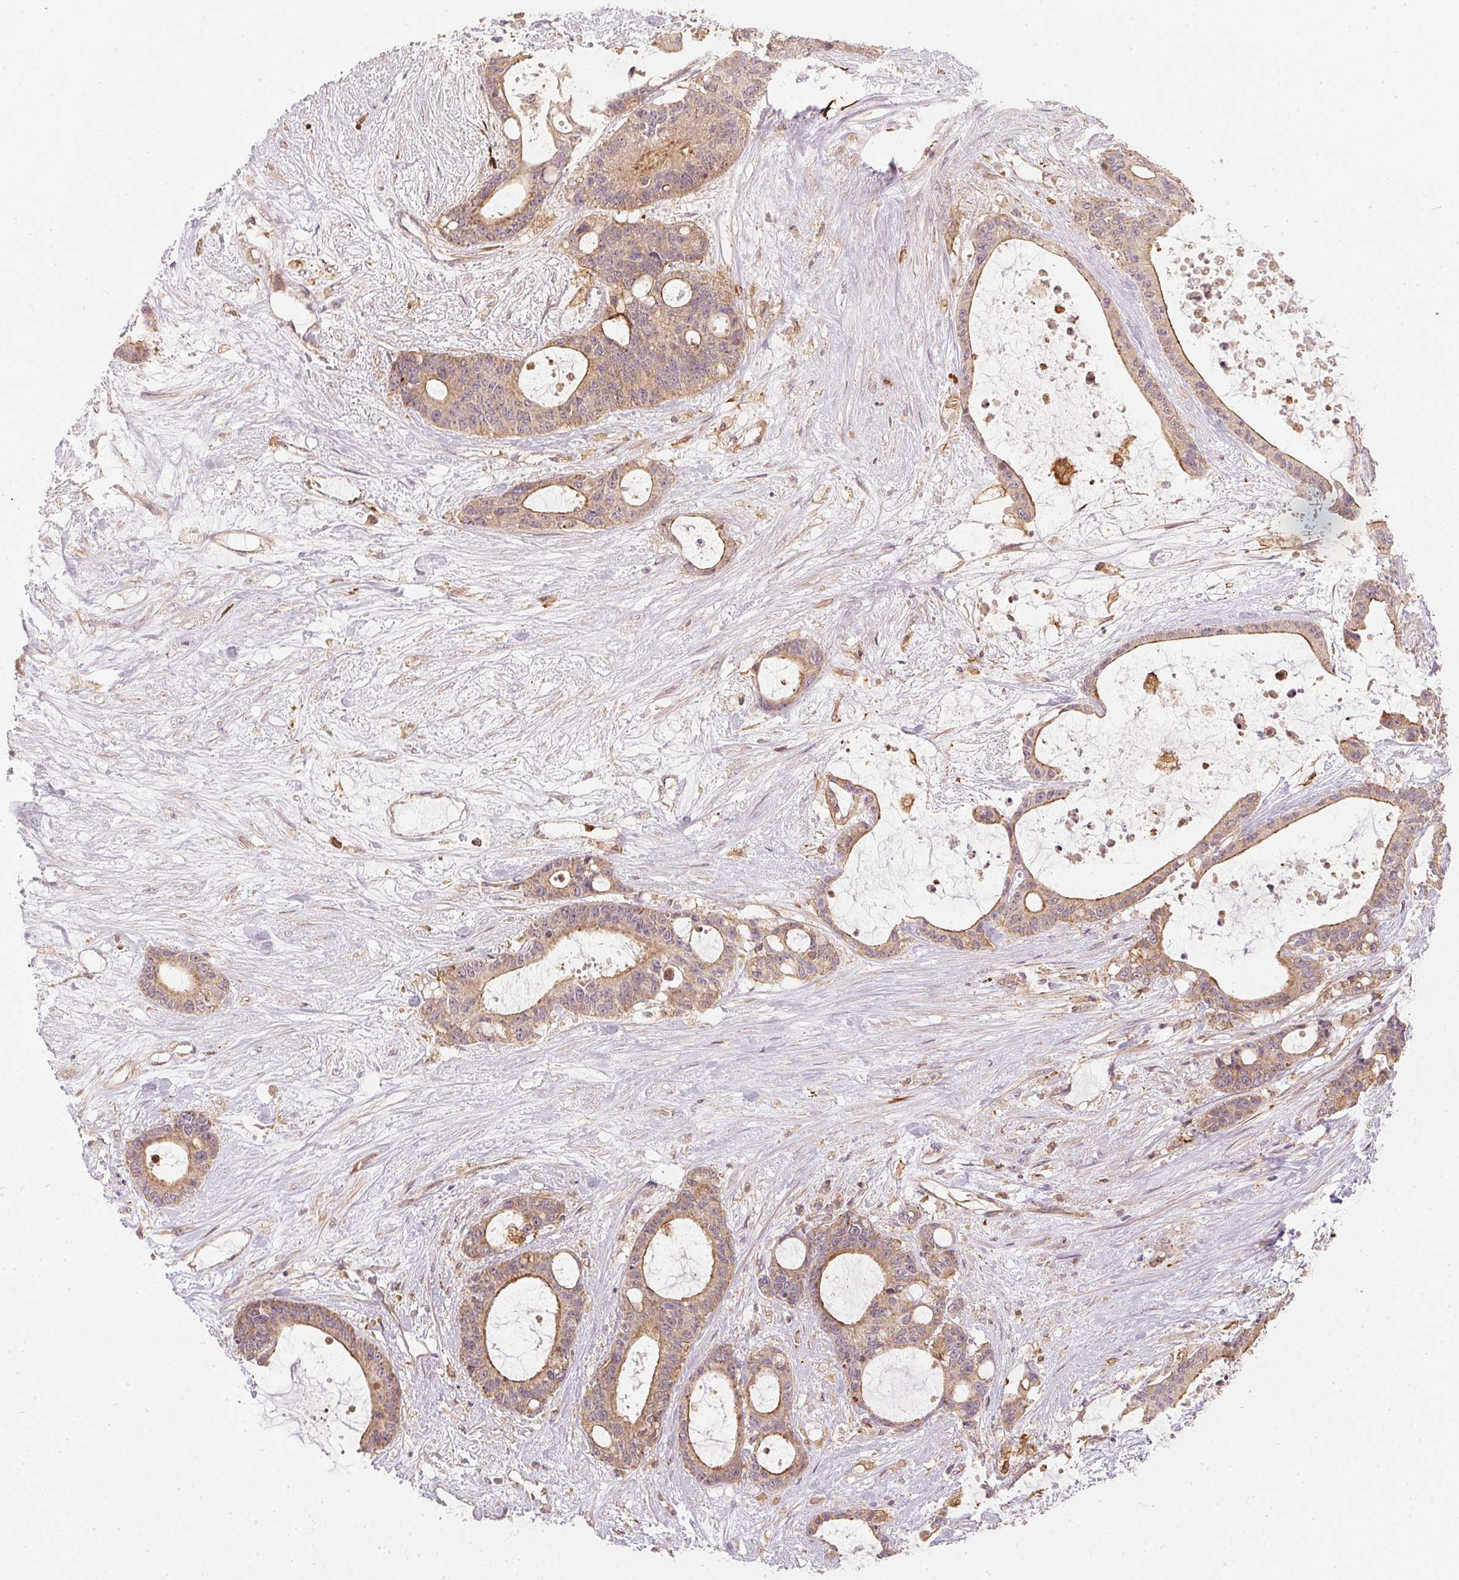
{"staining": {"intensity": "weak", "quantity": ">75%", "location": "cytoplasmic/membranous"}, "tissue": "liver cancer", "cell_type": "Tumor cells", "image_type": "cancer", "snomed": [{"axis": "morphology", "description": "Normal tissue, NOS"}, {"axis": "morphology", "description": "Cholangiocarcinoma"}, {"axis": "topography", "description": "Liver"}, {"axis": "topography", "description": "Peripheral nerve tissue"}], "caption": "This image demonstrates liver cancer stained with immunohistochemistry to label a protein in brown. The cytoplasmic/membranous of tumor cells show weak positivity for the protein. Nuclei are counter-stained blue.", "gene": "NADK2", "patient": {"sex": "female", "age": 73}}